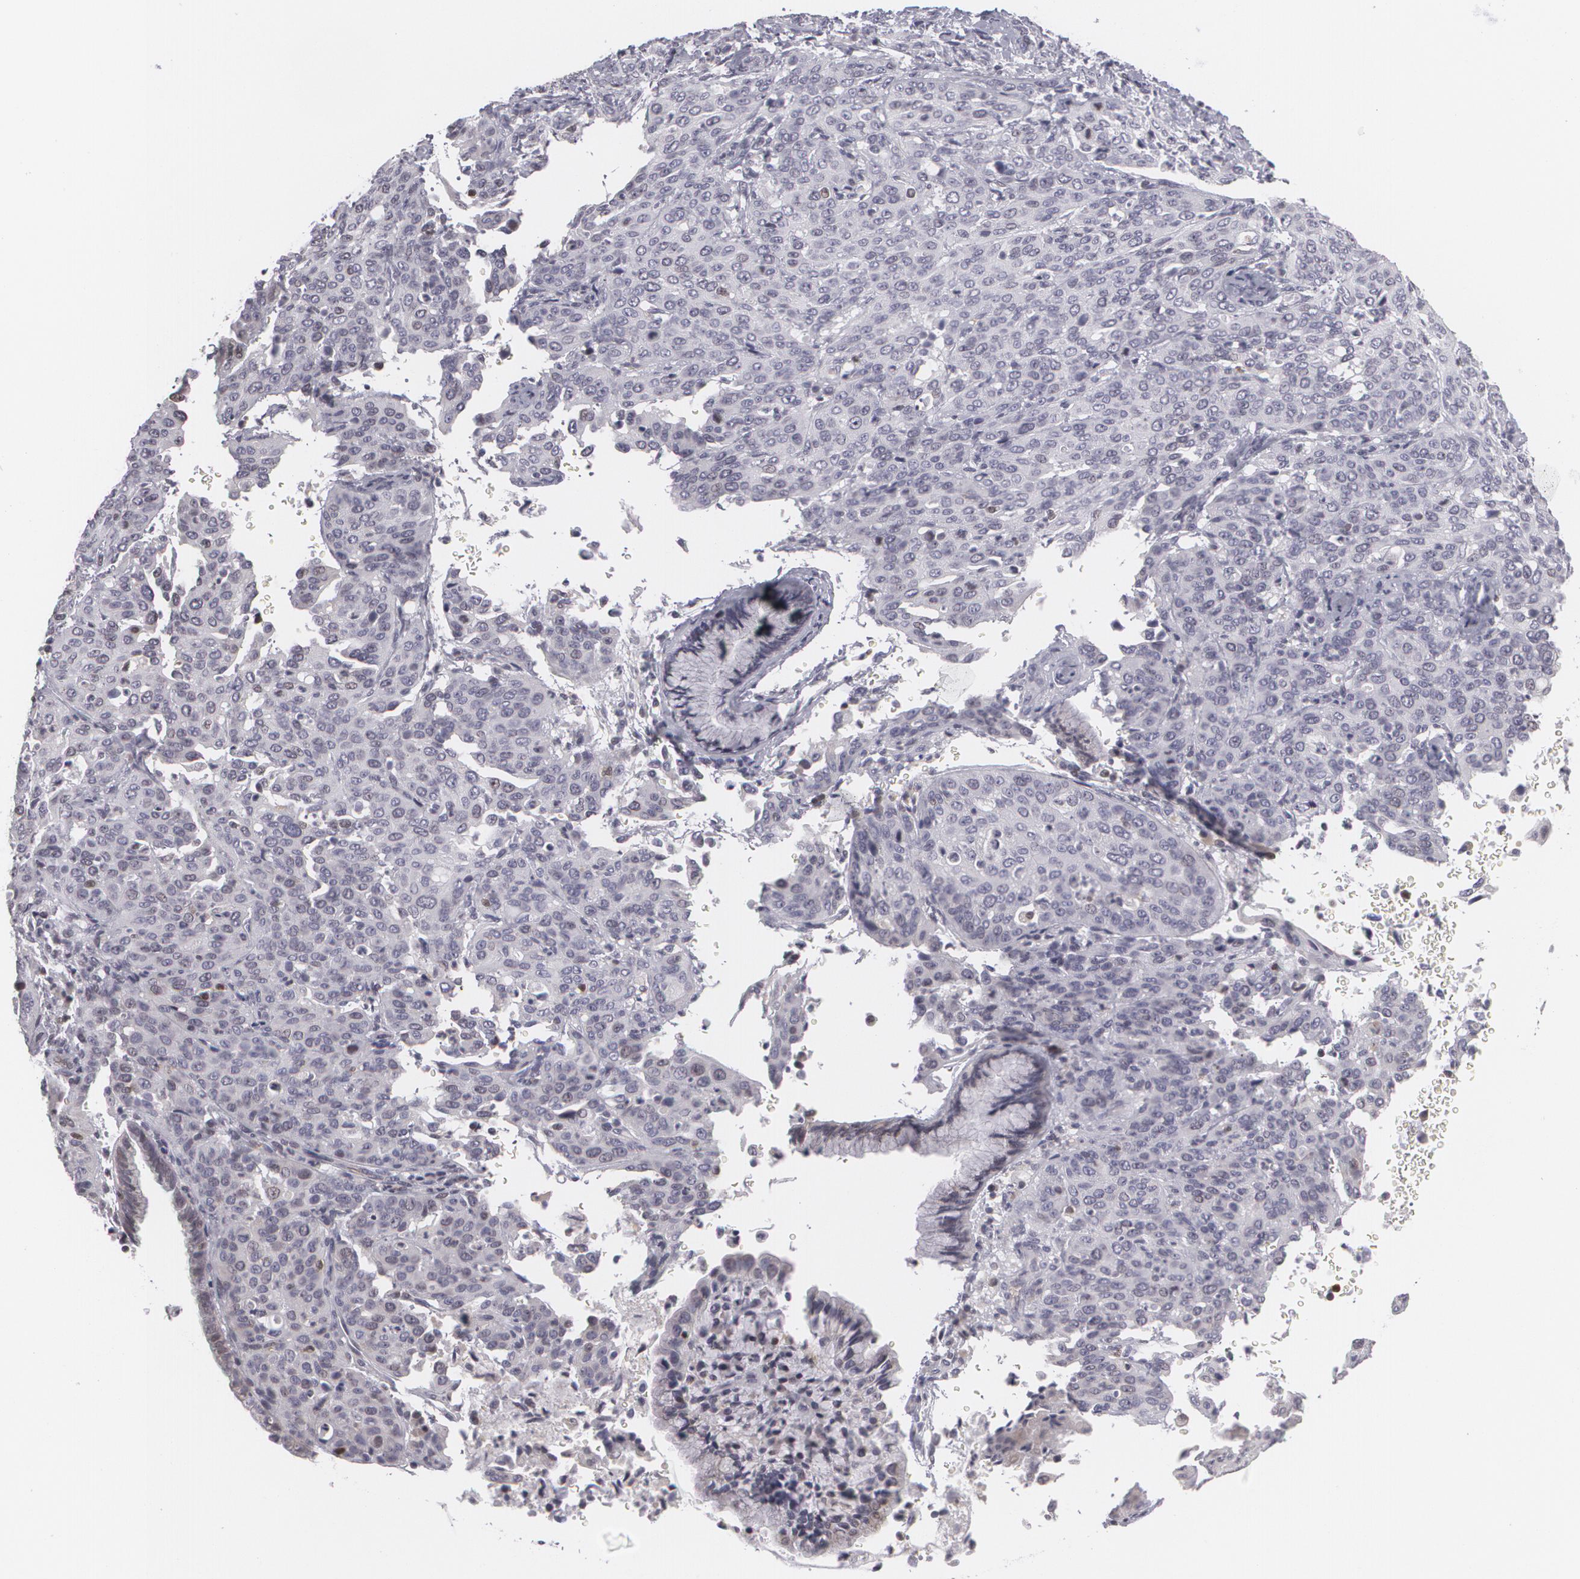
{"staining": {"intensity": "negative", "quantity": "none", "location": "none"}, "tissue": "cervical cancer", "cell_type": "Tumor cells", "image_type": "cancer", "snomed": [{"axis": "morphology", "description": "Squamous cell carcinoma, NOS"}, {"axis": "topography", "description": "Cervix"}], "caption": "A high-resolution image shows IHC staining of cervical cancer, which demonstrates no significant positivity in tumor cells. (DAB IHC visualized using brightfield microscopy, high magnification).", "gene": "ZBTB16", "patient": {"sex": "female", "age": 41}}